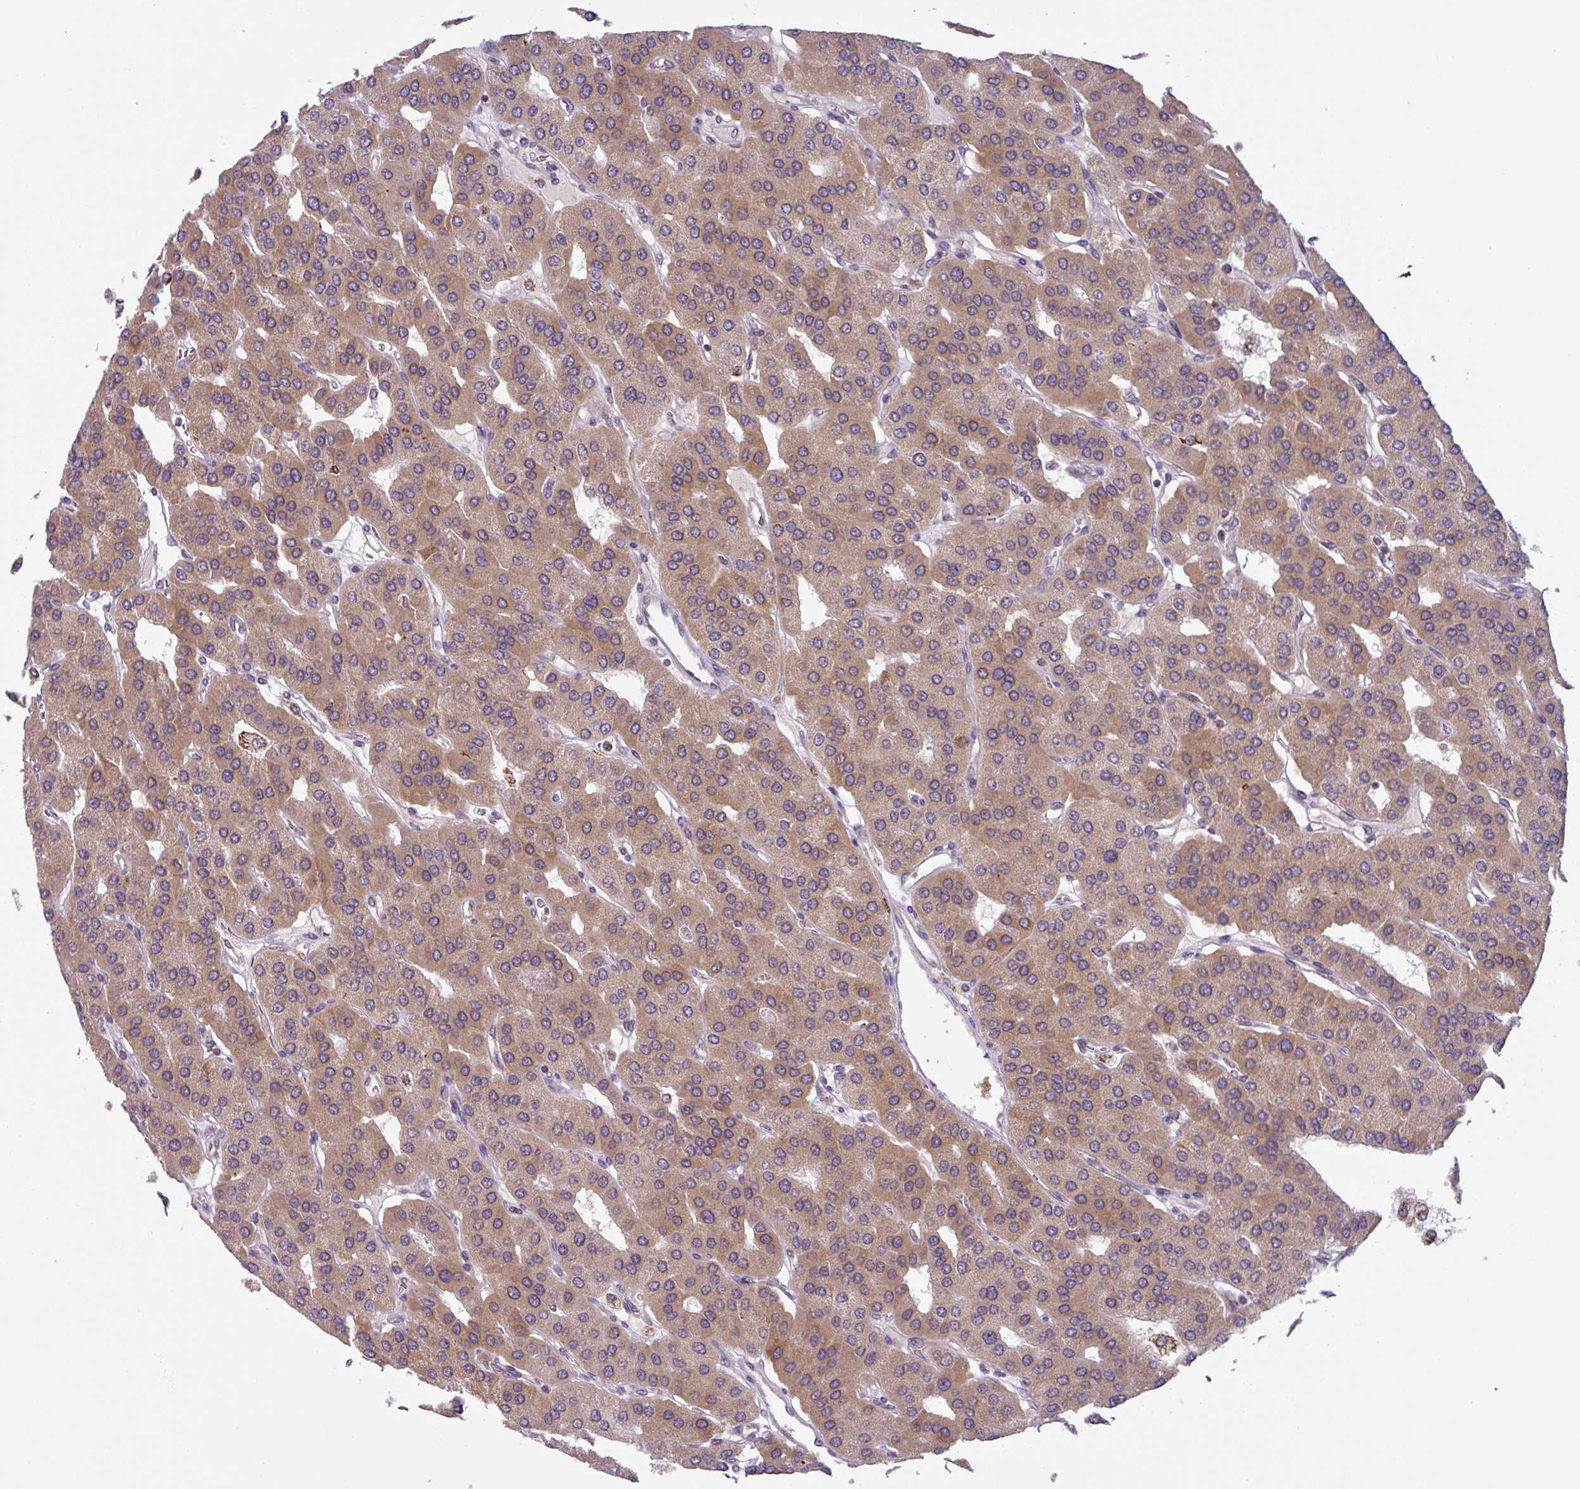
{"staining": {"intensity": "moderate", "quantity": ">75%", "location": "cytoplasmic/membranous"}, "tissue": "parathyroid gland", "cell_type": "Glandular cells", "image_type": "normal", "snomed": [{"axis": "morphology", "description": "Normal tissue, NOS"}, {"axis": "morphology", "description": "Adenoma, NOS"}, {"axis": "topography", "description": "Parathyroid gland"}], "caption": "Glandular cells display moderate cytoplasmic/membranous staining in approximately >75% of cells in unremarkable parathyroid gland.", "gene": "AKIRIN1", "patient": {"sex": "female", "age": 86}}